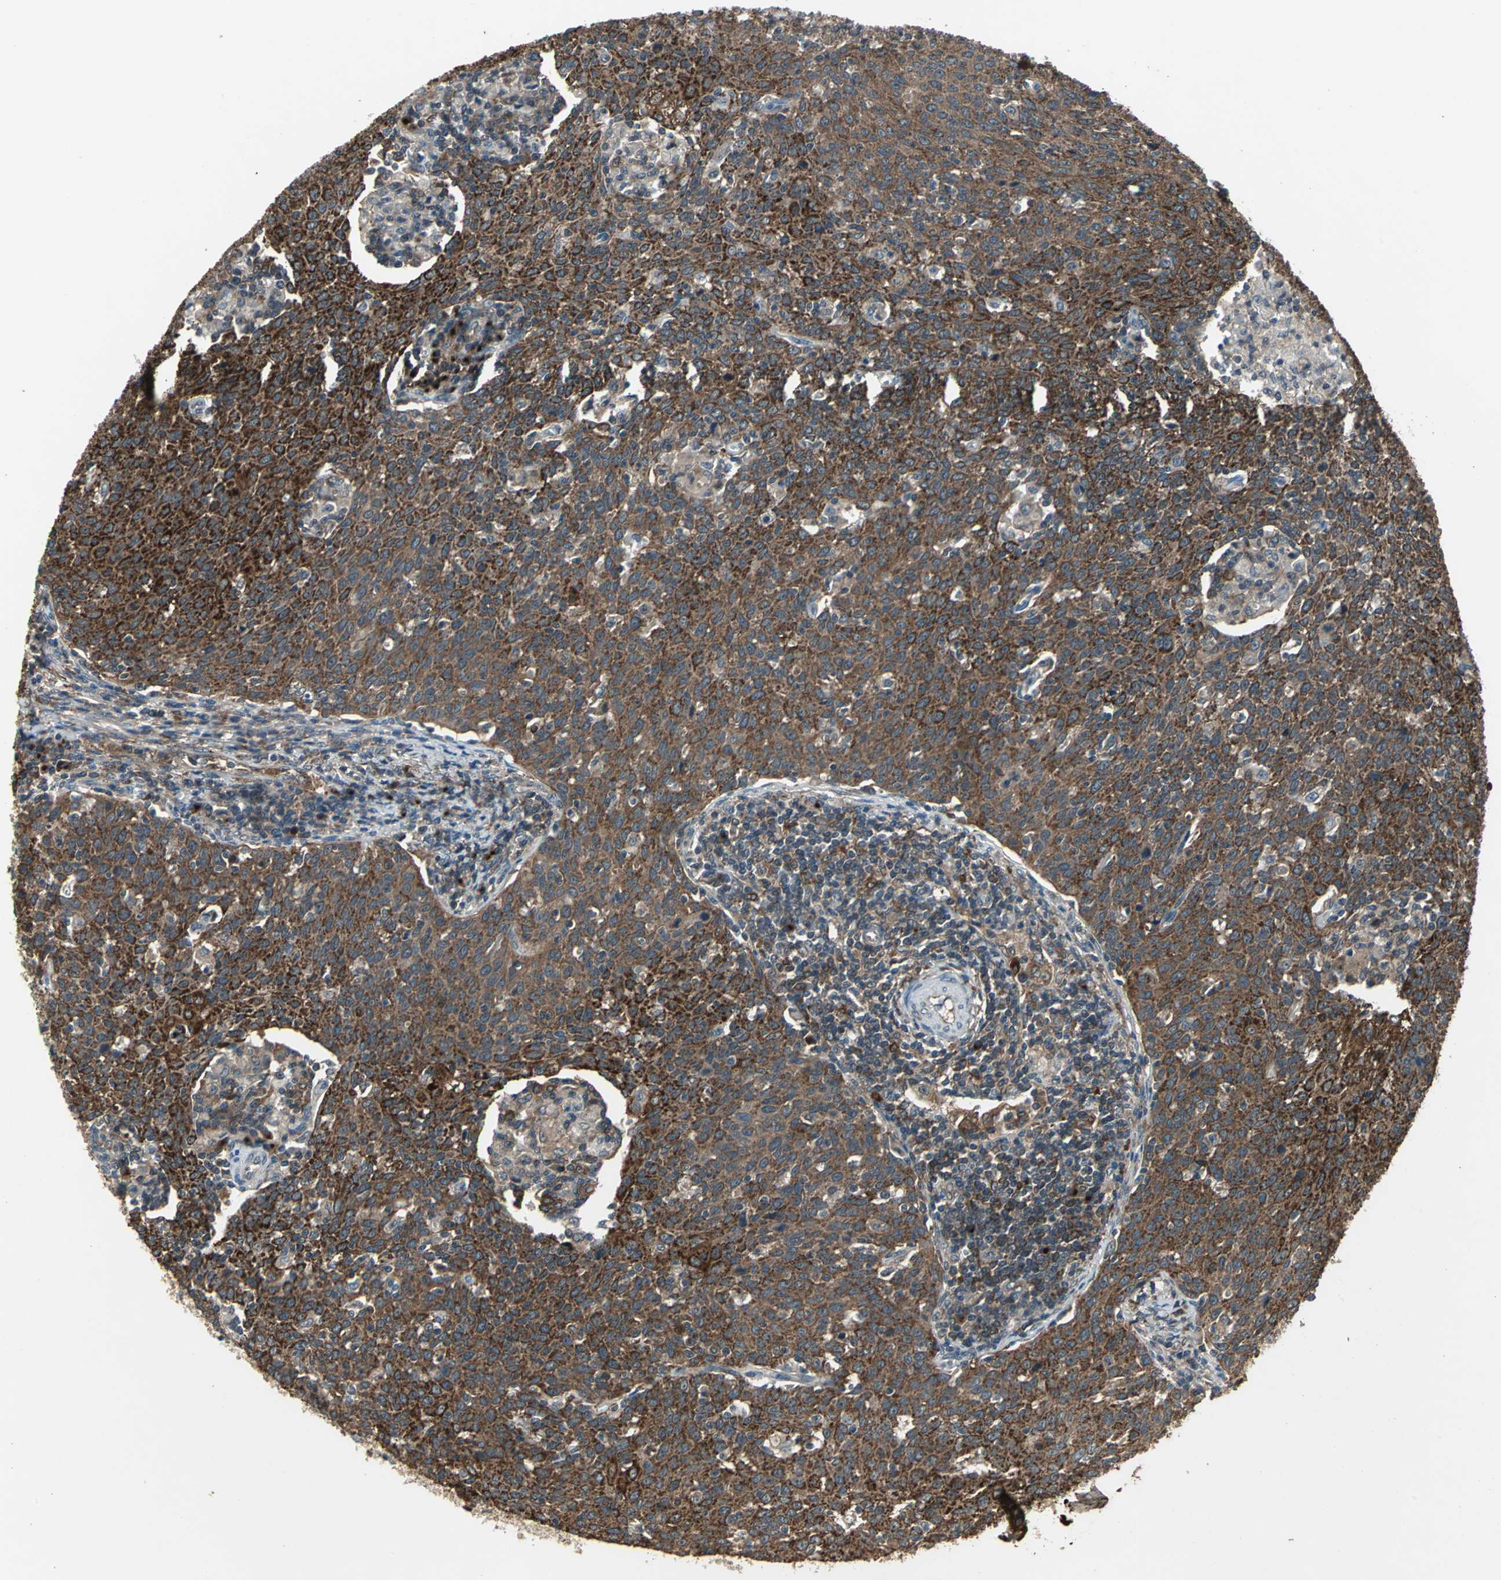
{"staining": {"intensity": "strong", "quantity": ">75%", "location": "cytoplasmic/membranous"}, "tissue": "cervical cancer", "cell_type": "Tumor cells", "image_type": "cancer", "snomed": [{"axis": "morphology", "description": "Squamous cell carcinoma, NOS"}, {"axis": "topography", "description": "Cervix"}], "caption": "A high amount of strong cytoplasmic/membranous expression is present in approximately >75% of tumor cells in cervical squamous cell carcinoma tissue. The staining was performed using DAB, with brown indicating positive protein expression. Nuclei are stained blue with hematoxylin.", "gene": "NFKBIE", "patient": {"sex": "female", "age": 38}}